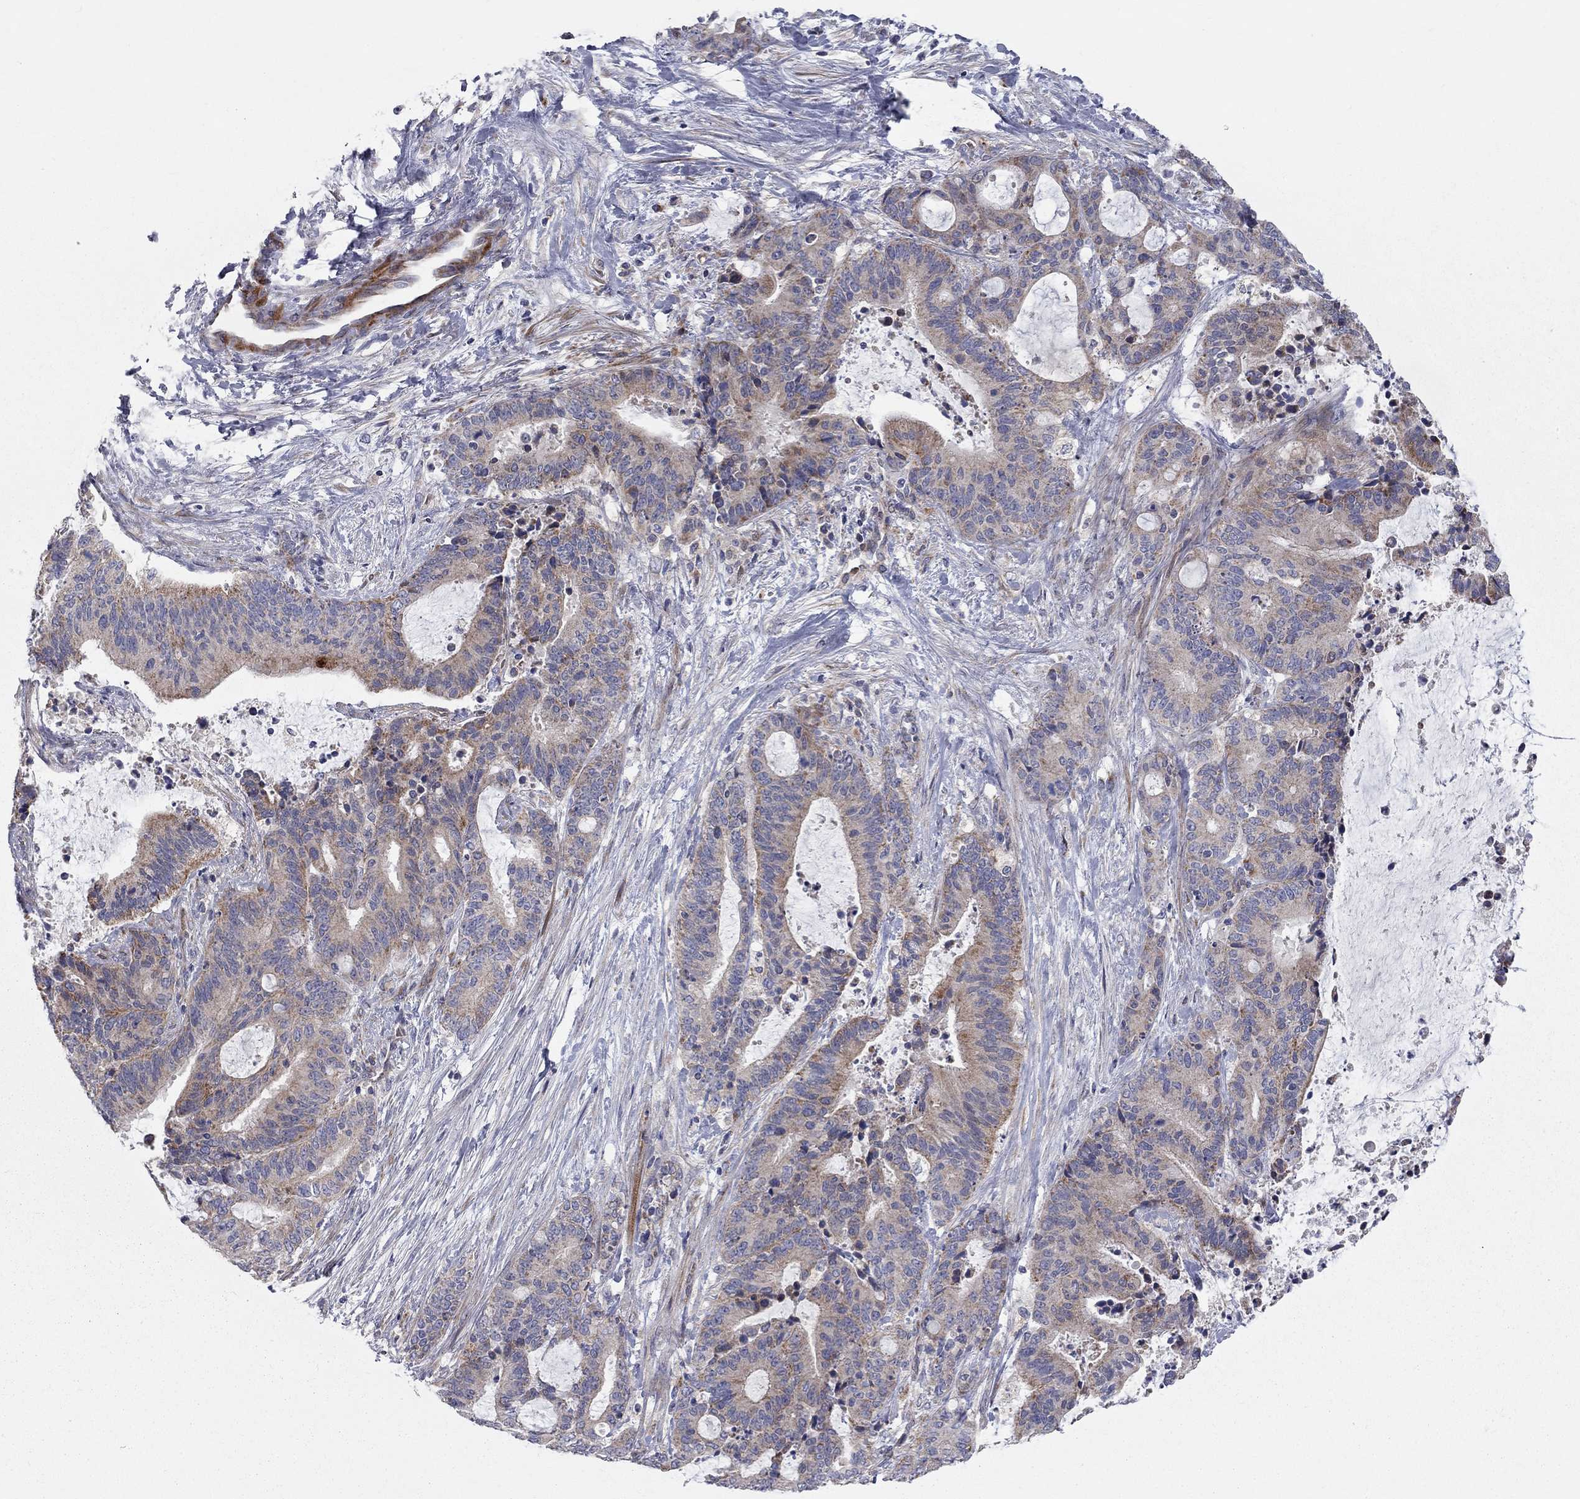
{"staining": {"intensity": "weak", "quantity": "<25%", "location": "cytoplasmic/membranous"}, "tissue": "liver cancer", "cell_type": "Tumor cells", "image_type": "cancer", "snomed": [{"axis": "morphology", "description": "Cholangiocarcinoma"}, {"axis": "topography", "description": "Liver"}], "caption": "High power microscopy histopathology image of an immunohistochemistry (IHC) photomicrograph of liver cancer, revealing no significant positivity in tumor cells.", "gene": "KANSL1L", "patient": {"sex": "female", "age": 73}}